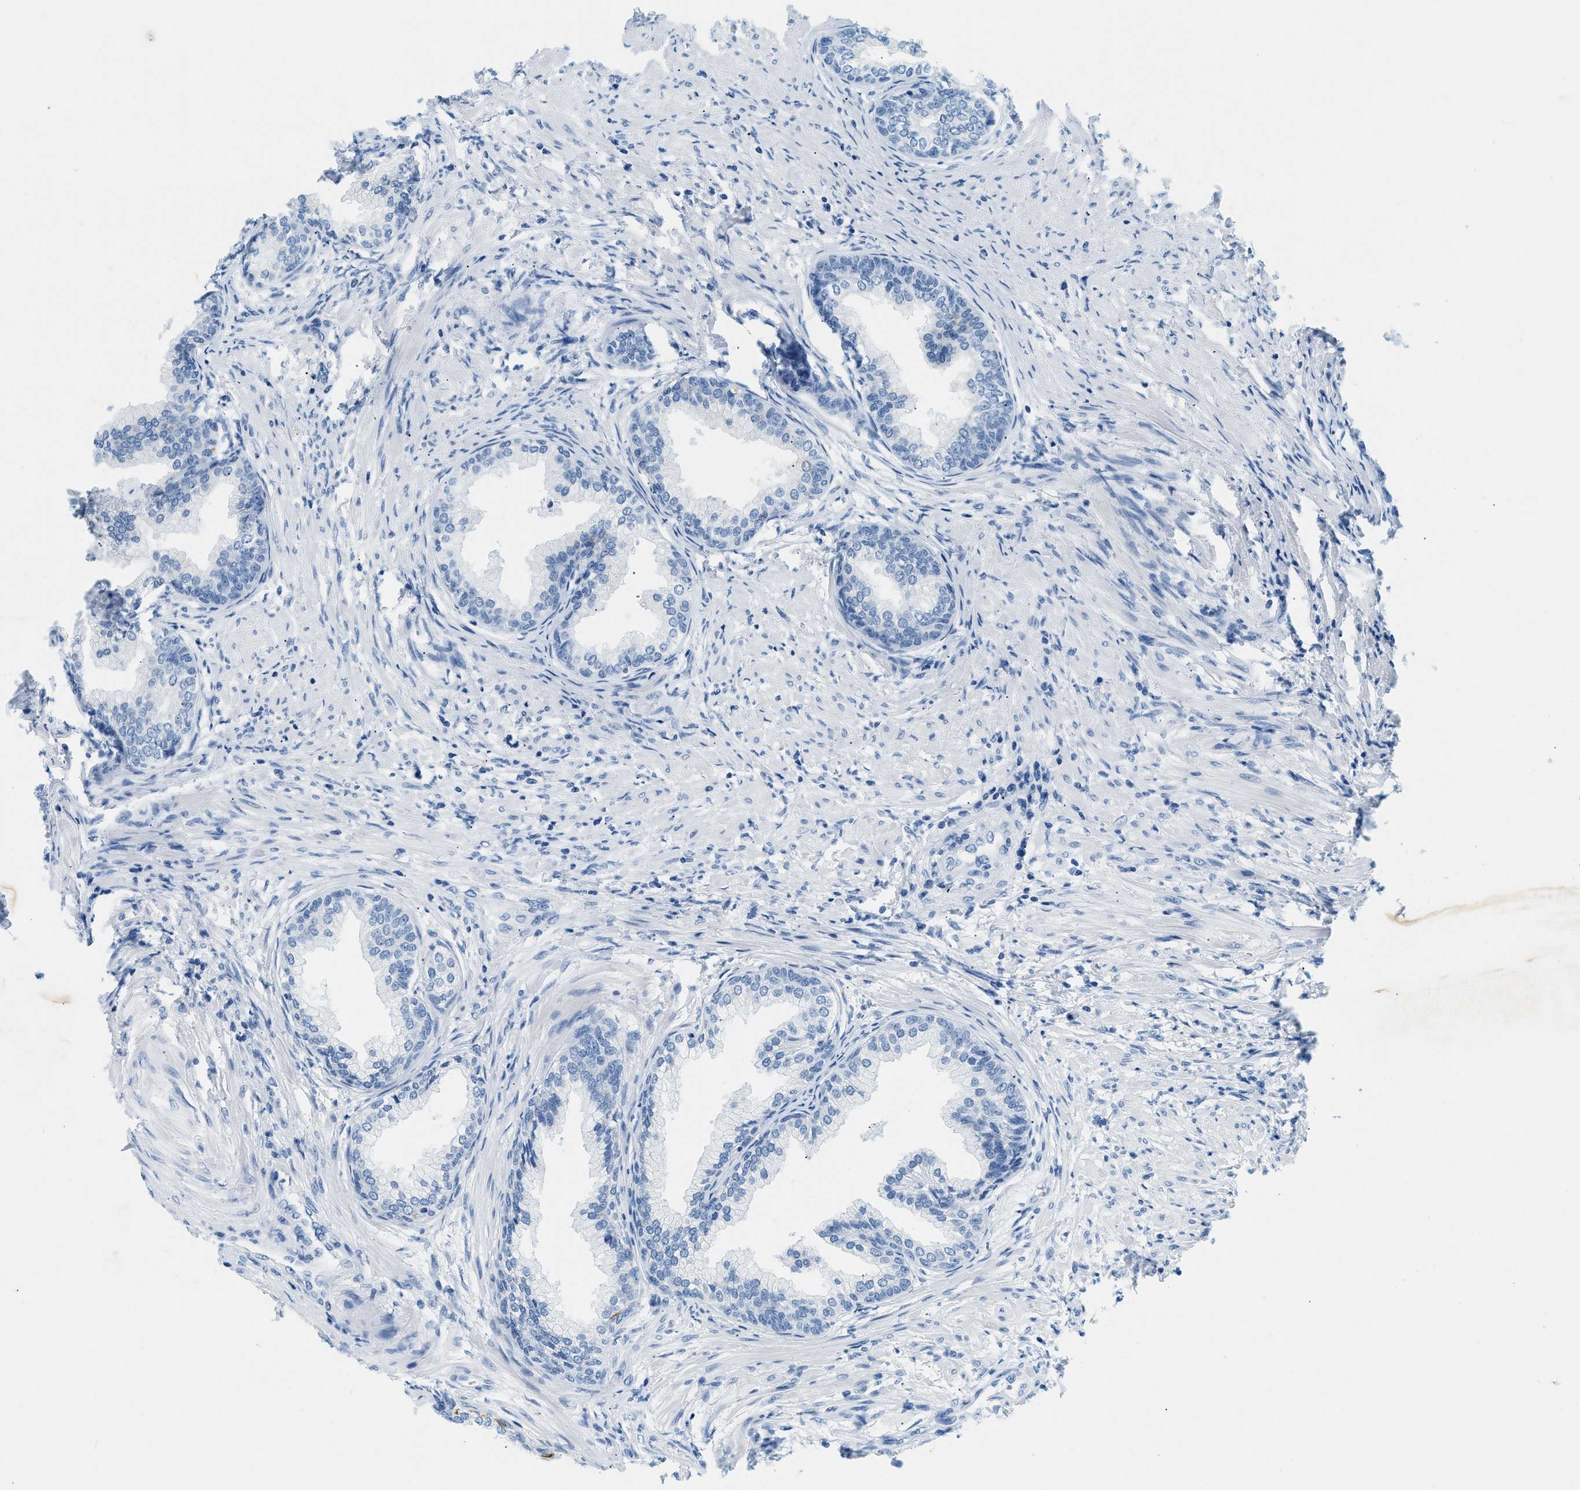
{"staining": {"intensity": "moderate", "quantity": "<25%", "location": "cytoplasmic/membranous"}, "tissue": "prostate", "cell_type": "Glandular cells", "image_type": "normal", "snomed": [{"axis": "morphology", "description": "Normal tissue, NOS"}, {"axis": "topography", "description": "Prostate"}], "caption": "This is a micrograph of immunohistochemistry staining of unremarkable prostate, which shows moderate positivity in the cytoplasmic/membranous of glandular cells.", "gene": "STXBP2", "patient": {"sex": "male", "age": 76}}